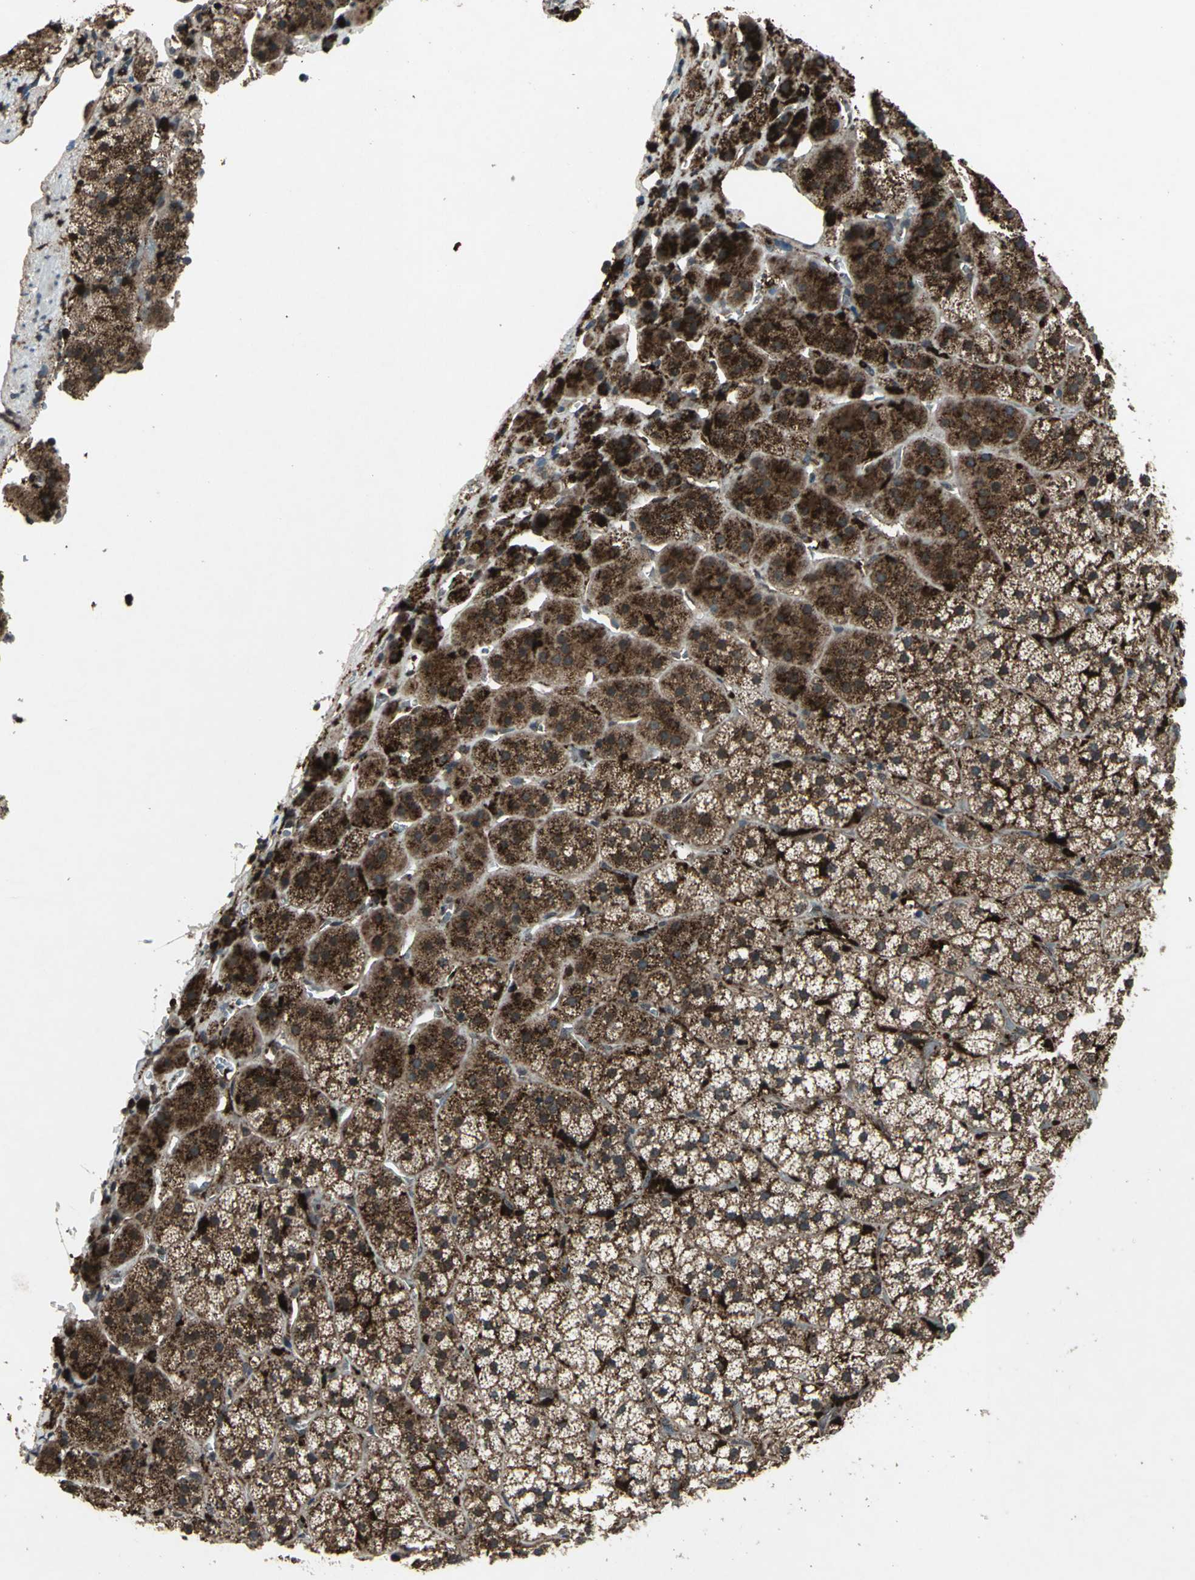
{"staining": {"intensity": "strong", "quantity": ">75%", "location": "cytoplasmic/membranous"}, "tissue": "adrenal gland", "cell_type": "Glandular cells", "image_type": "normal", "snomed": [{"axis": "morphology", "description": "Normal tissue, NOS"}, {"axis": "topography", "description": "Adrenal gland"}], "caption": "The histopathology image reveals staining of benign adrenal gland, revealing strong cytoplasmic/membranous protein positivity (brown color) within glandular cells.", "gene": "PYCARD", "patient": {"sex": "female", "age": 44}}